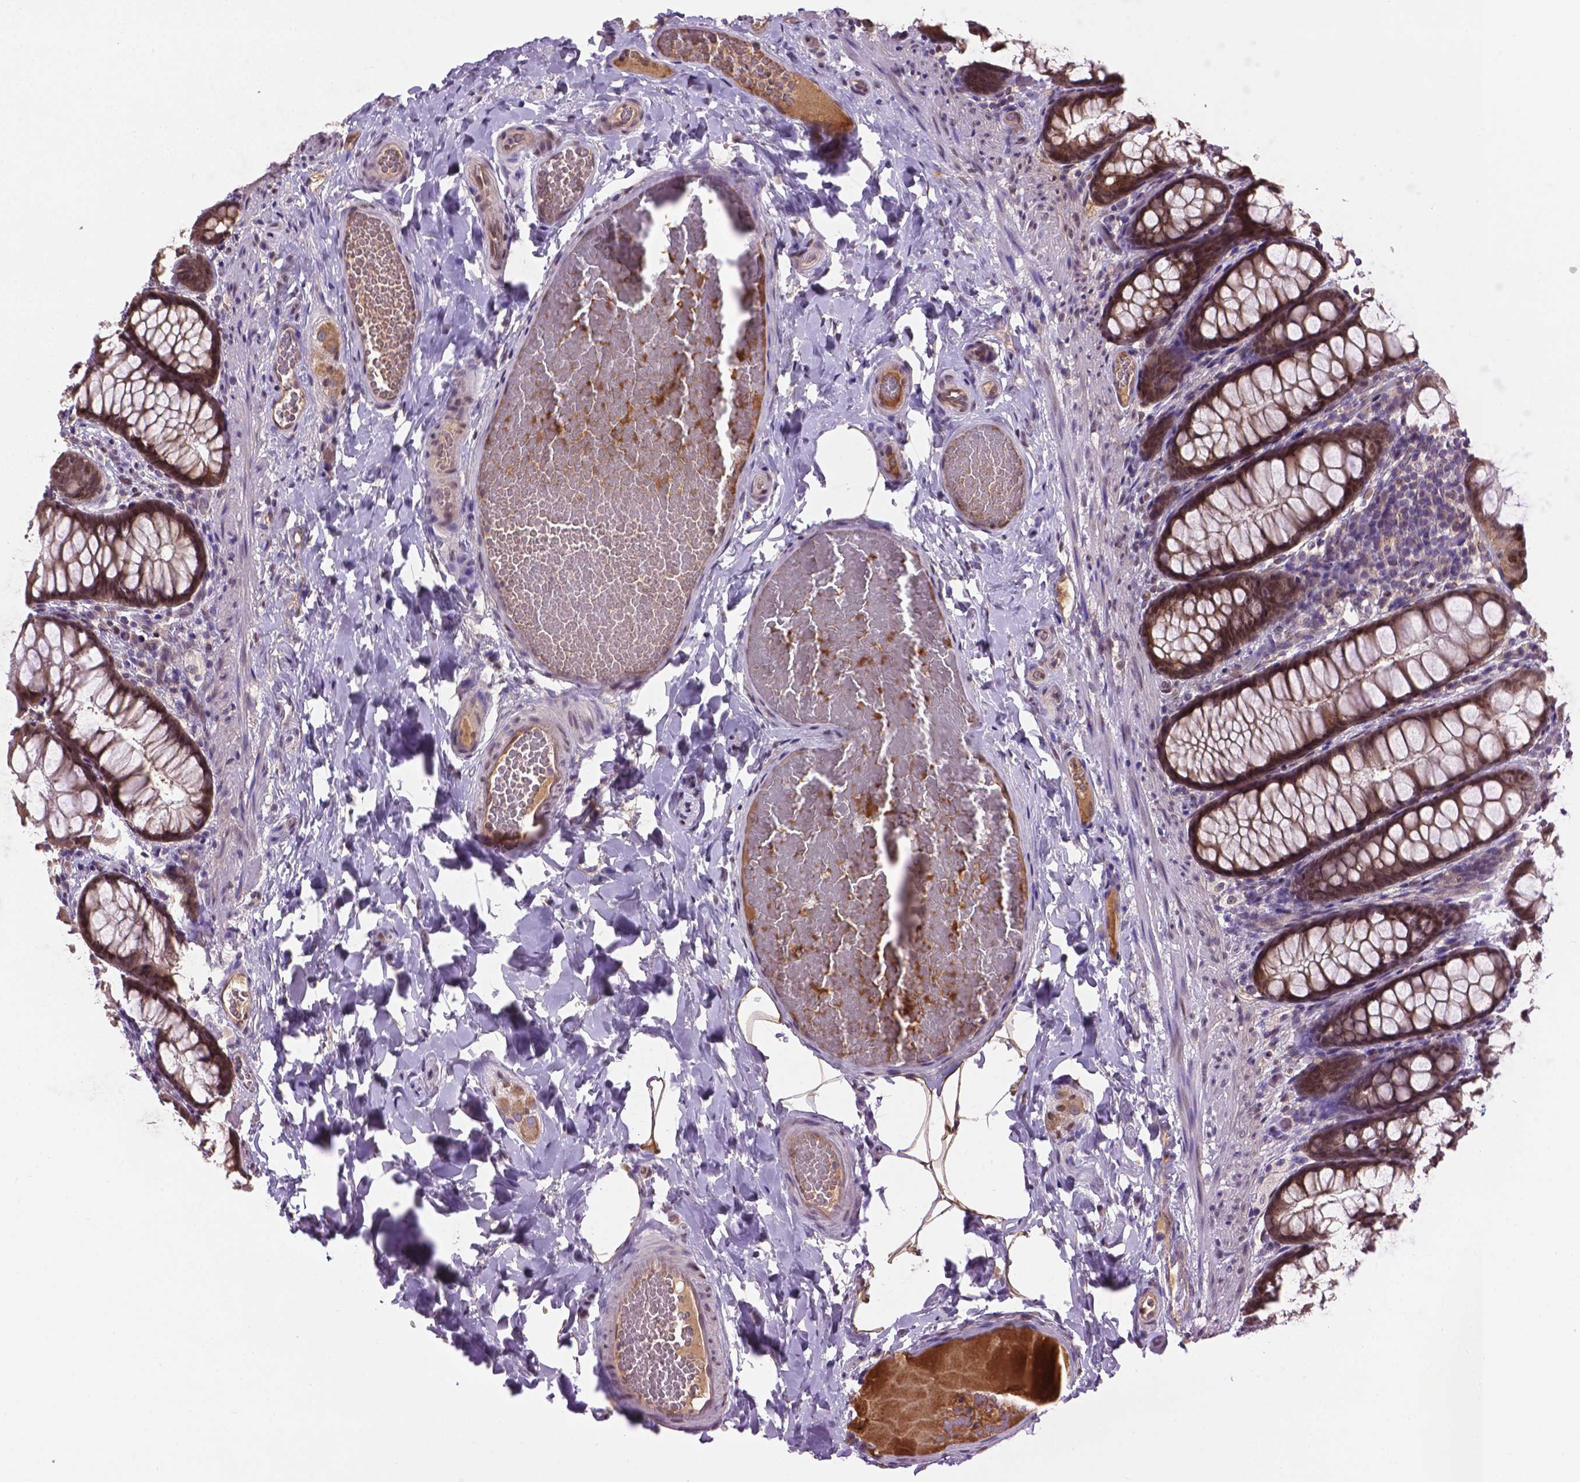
{"staining": {"intensity": "weak", "quantity": ">75%", "location": "cytoplasmic/membranous,nuclear"}, "tissue": "colon", "cell_type": "Endothelial cells", "image_type": "normal", "snomed": [{"axis": "morphology", "description": "Normal tissue, NOS"}, {"axis": "topography", "description": "Colon"}], "caption": "Approximately >75% of endothelial cells in unremarkable colon reveal weak cytoplasmic/membranous,nuclear protein positivity as visualized by brown immunohistochemical staining.", "gene": "ENSG00000289700", "patient": {"sex": "male", "age": 47}}